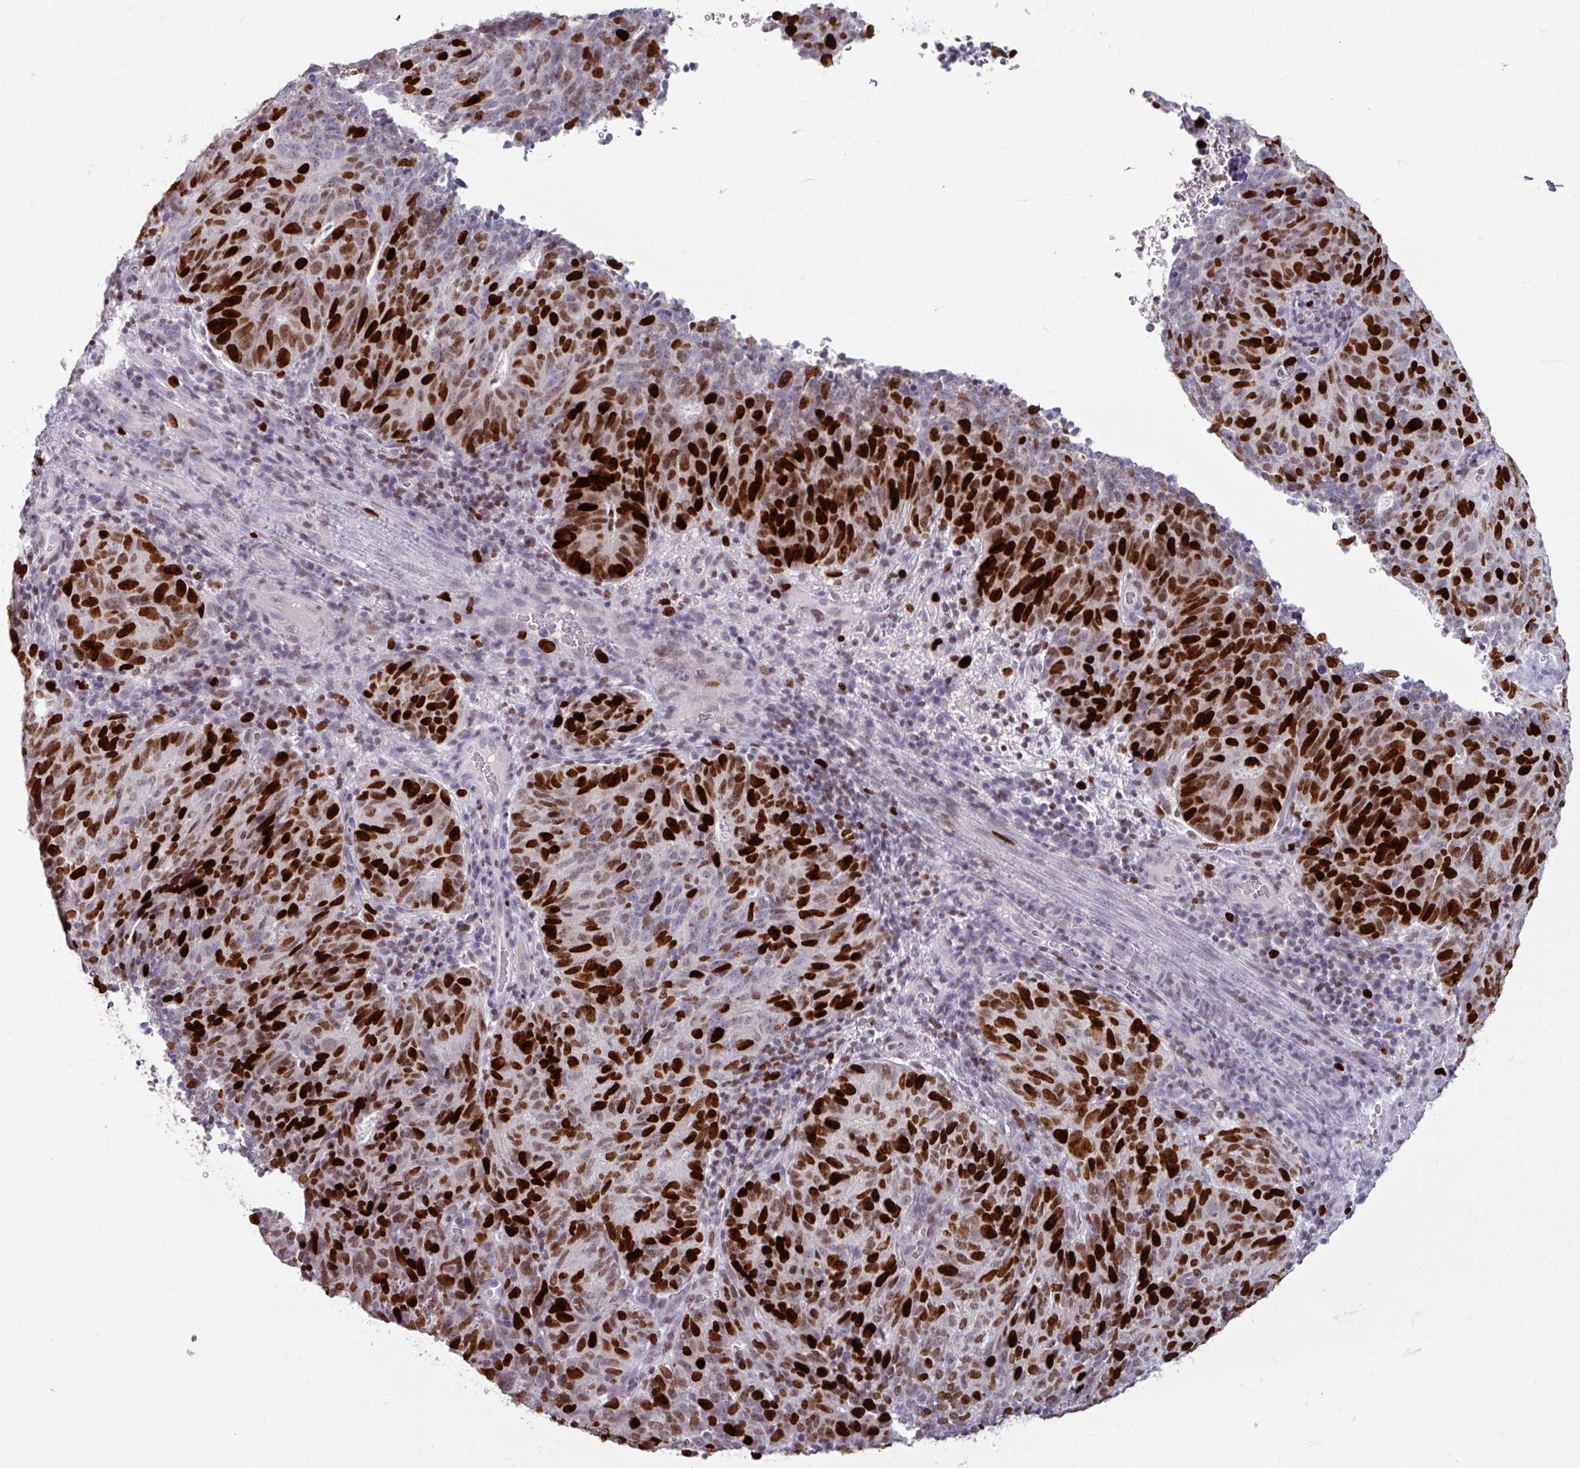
{"staining": {"intensity": "strong", "quantity": ">75%", "location": "nuclear"}, "tissue": "cervical cancer", "cell_type": "Tumor cells", "image_type": "cancer", "snomed": [{"axis": "morphology", "description": "Adenocarcinoma, NOS"}, {"axis": "topography", "description": "Cervix"}], "caption": "A micrograph showing strong nuclear staining in about >75% of tumor cells in adenocarcinoma (cervical), as visualized by brown immunohistochemical staining.", "gene": "ATAD2", "patient": {"sex": "female", "age": 38}}